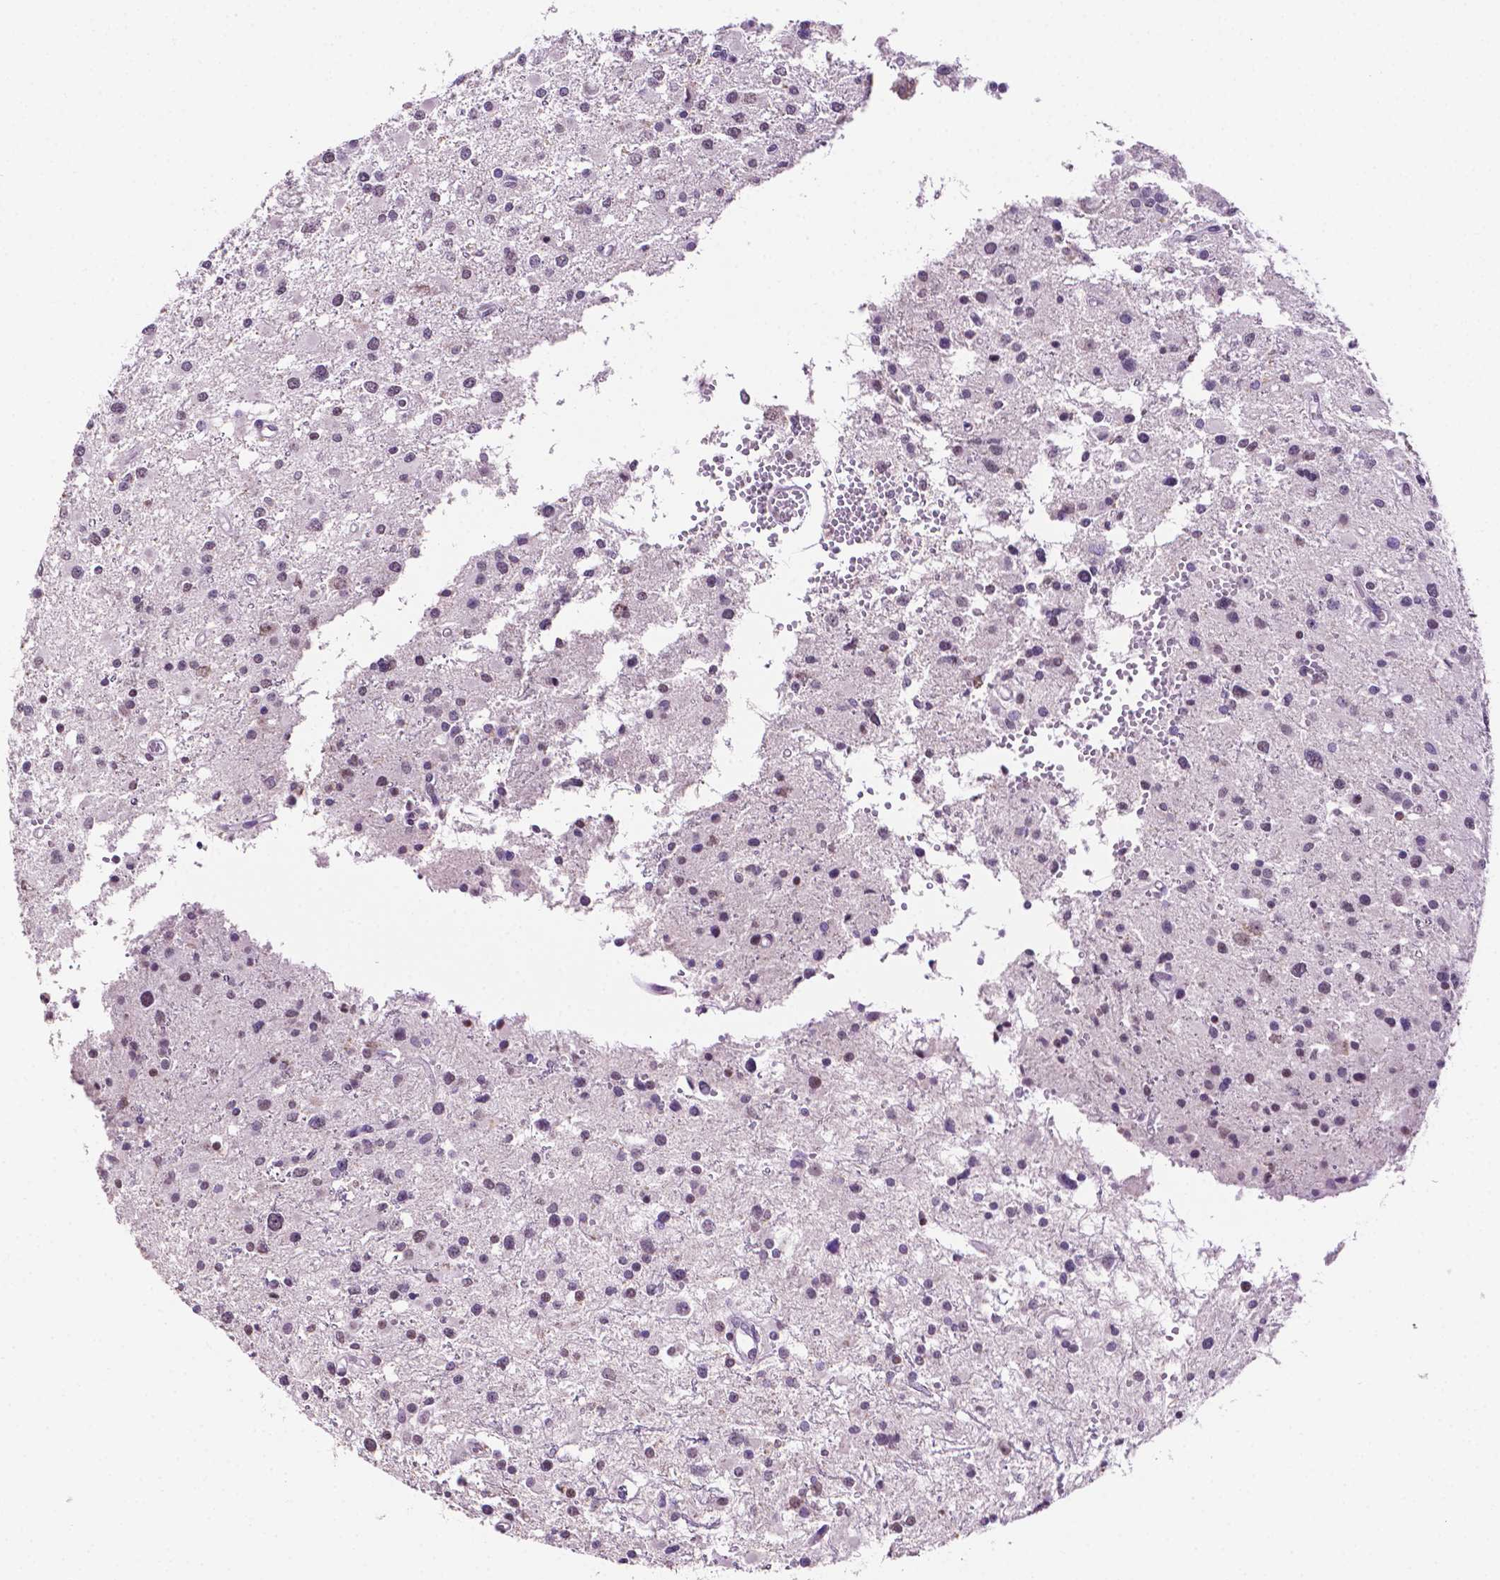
{"staining": {"intensity": "weak", "quantity": "<25%", "location": "nuclear"}, "tissue": "glioma", "cell_type": "Tumor cells", "image_type": "cancer", "snomed": [{"axis": "morphology", "description": "Glioma, malignant, High grade"}, {"axis": "topography", "description": "Brain"}], "caption": "Malignant high-grade glioma was stained to show a protein in brown. There is no significant positivity in tumor cells. (Brightfield microscopy of DAB immunohistochemistry (IHC) at high magnification).", "gene": "PTPN6", "patient": {"sex": "male", "age": 54}}